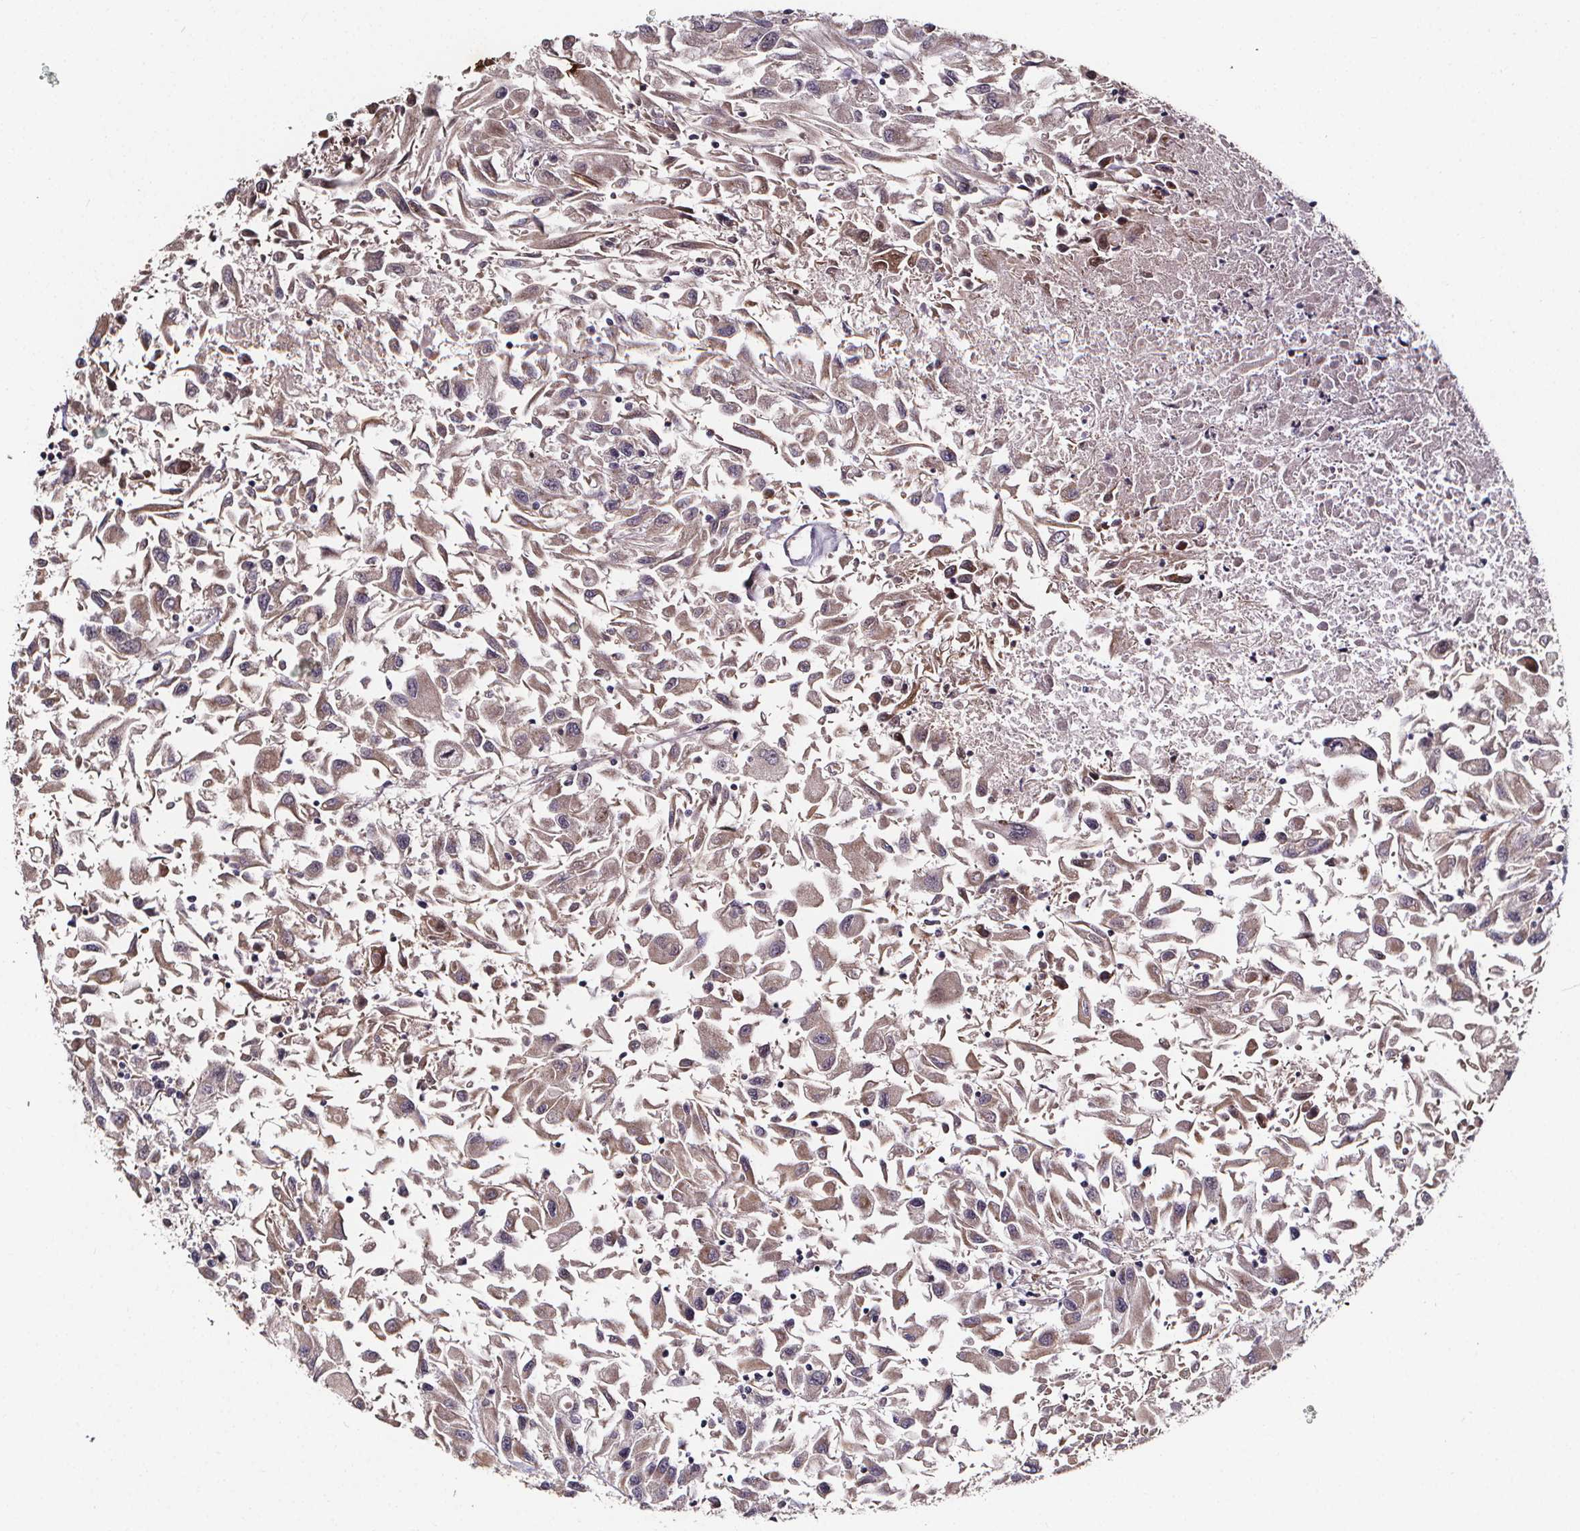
{"staining": {"intensity": "negative", "quantity": "none", "location": "none"}, "tissue": "renal cancer", "cell_type": "Tumor cells", "image_type": "cancer", "snomed": [{"axis": "morphology", "description": "Adenocarcinoma, NOS"}, {"axis": "topography", "description": "Kidney"}], "caption": "DAB immunohistochemical staining of human renal adenocarcinoma displays no significant positivity in tumor cells. (DAB (3,3'-diaminobenzidine) IHC visualized using brightfield microscopy, high magnification).", "gene": "DDIT3", "patient": {"sex": "female", "age": 76}}